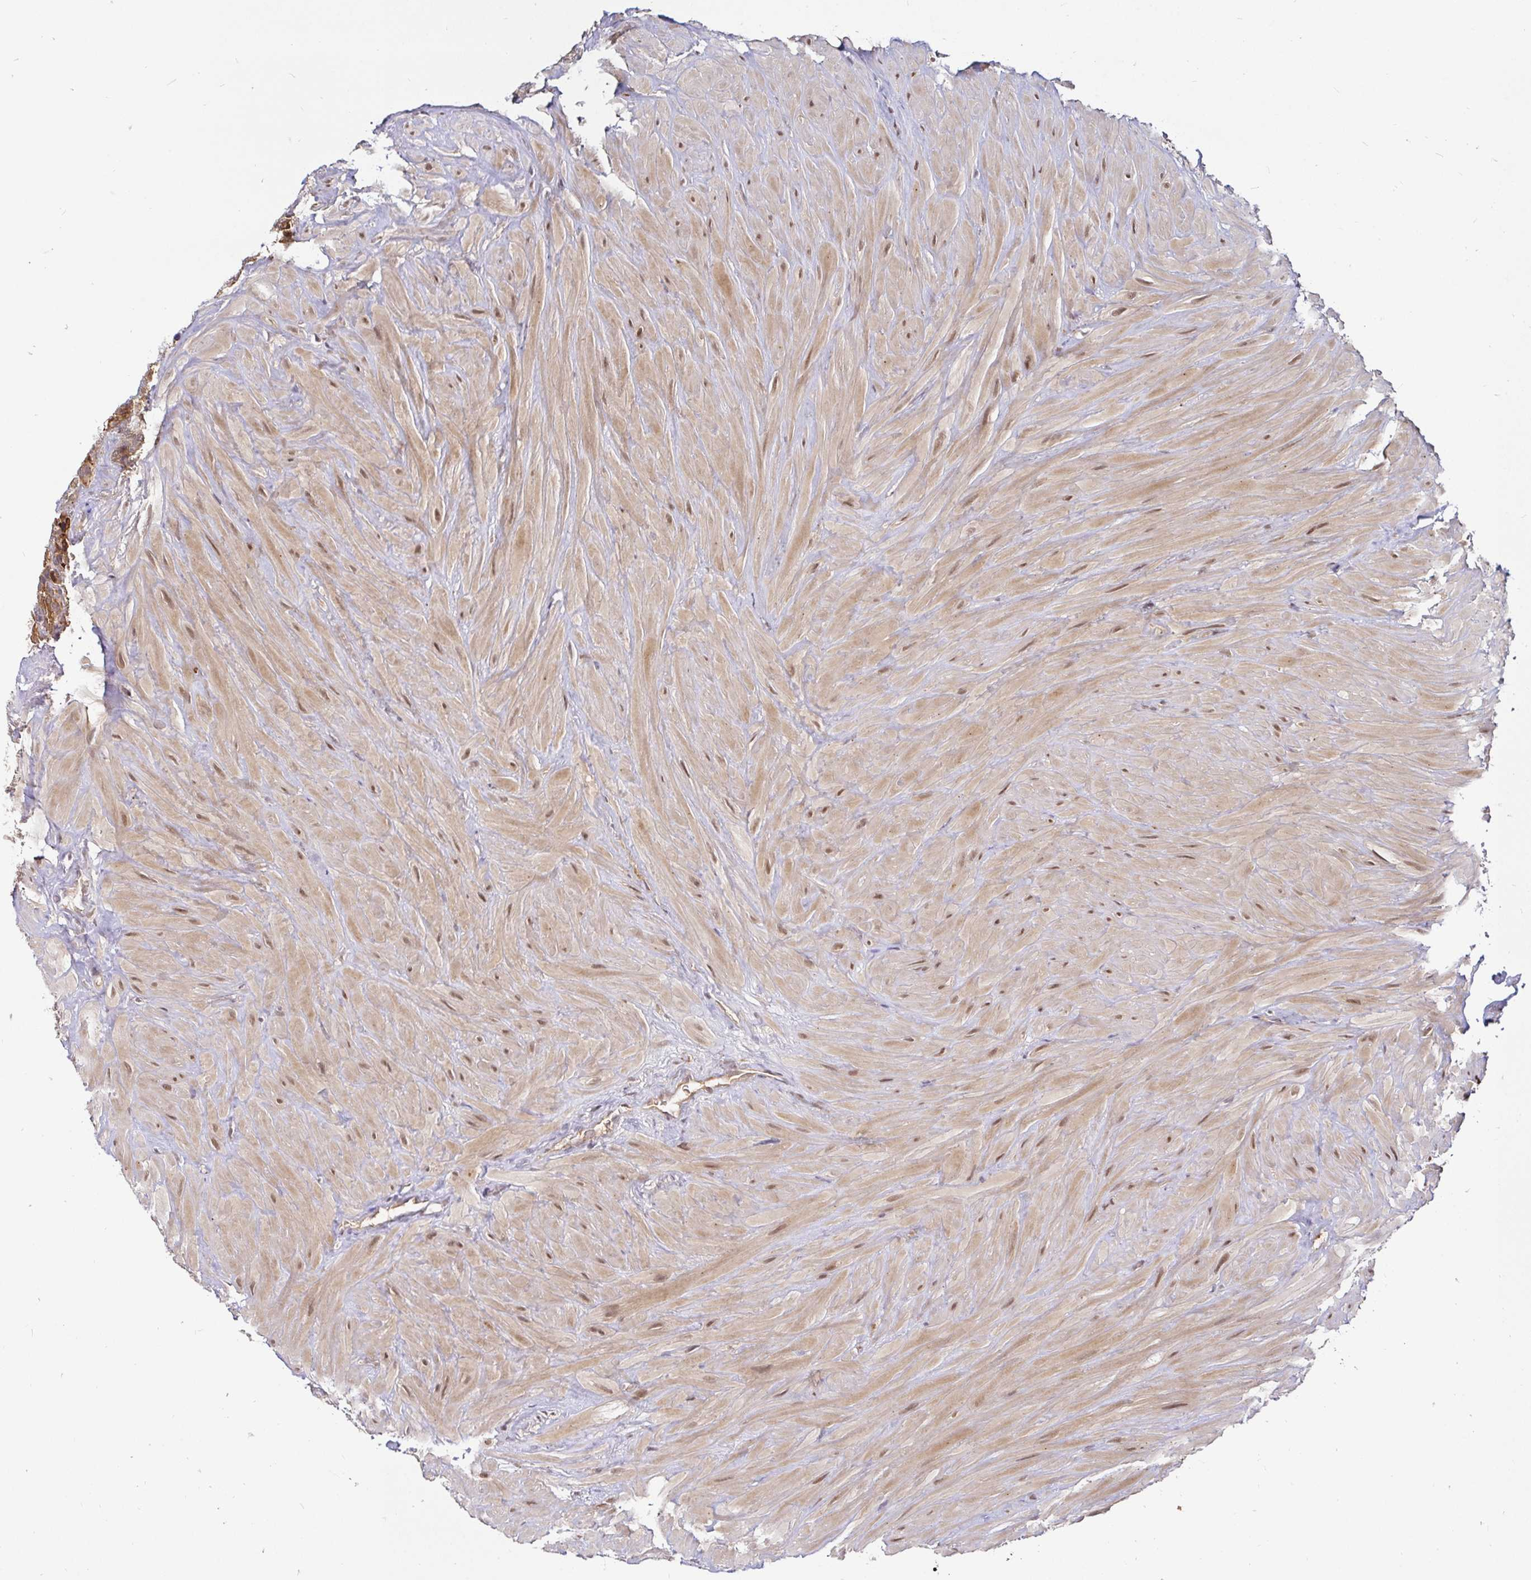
{"staining": {"intensity": "moderate", "quantity": "25%-75%", "location": "cytoplasmic/membranous,nuclear"}, "tissue": "seminal vesicle", "cell_type": "Glandular cells", "image_type": "normal", "snomed": [{"axis": "morphology", "description": "Normal tissue, NOS"}, {"axis": "topography", "description": "Seminal veicle"}], "caption": "This photomicrograph demonstrates immunohistochemistry staining of unremarkable human seminal vesicle, with medium moderate cytoplasmic/membranous,nuclear positivity in approximately 25%-75% of glandular cells.", "gene": "LMO4", "patient": {"sex": "male", "age": 60}}